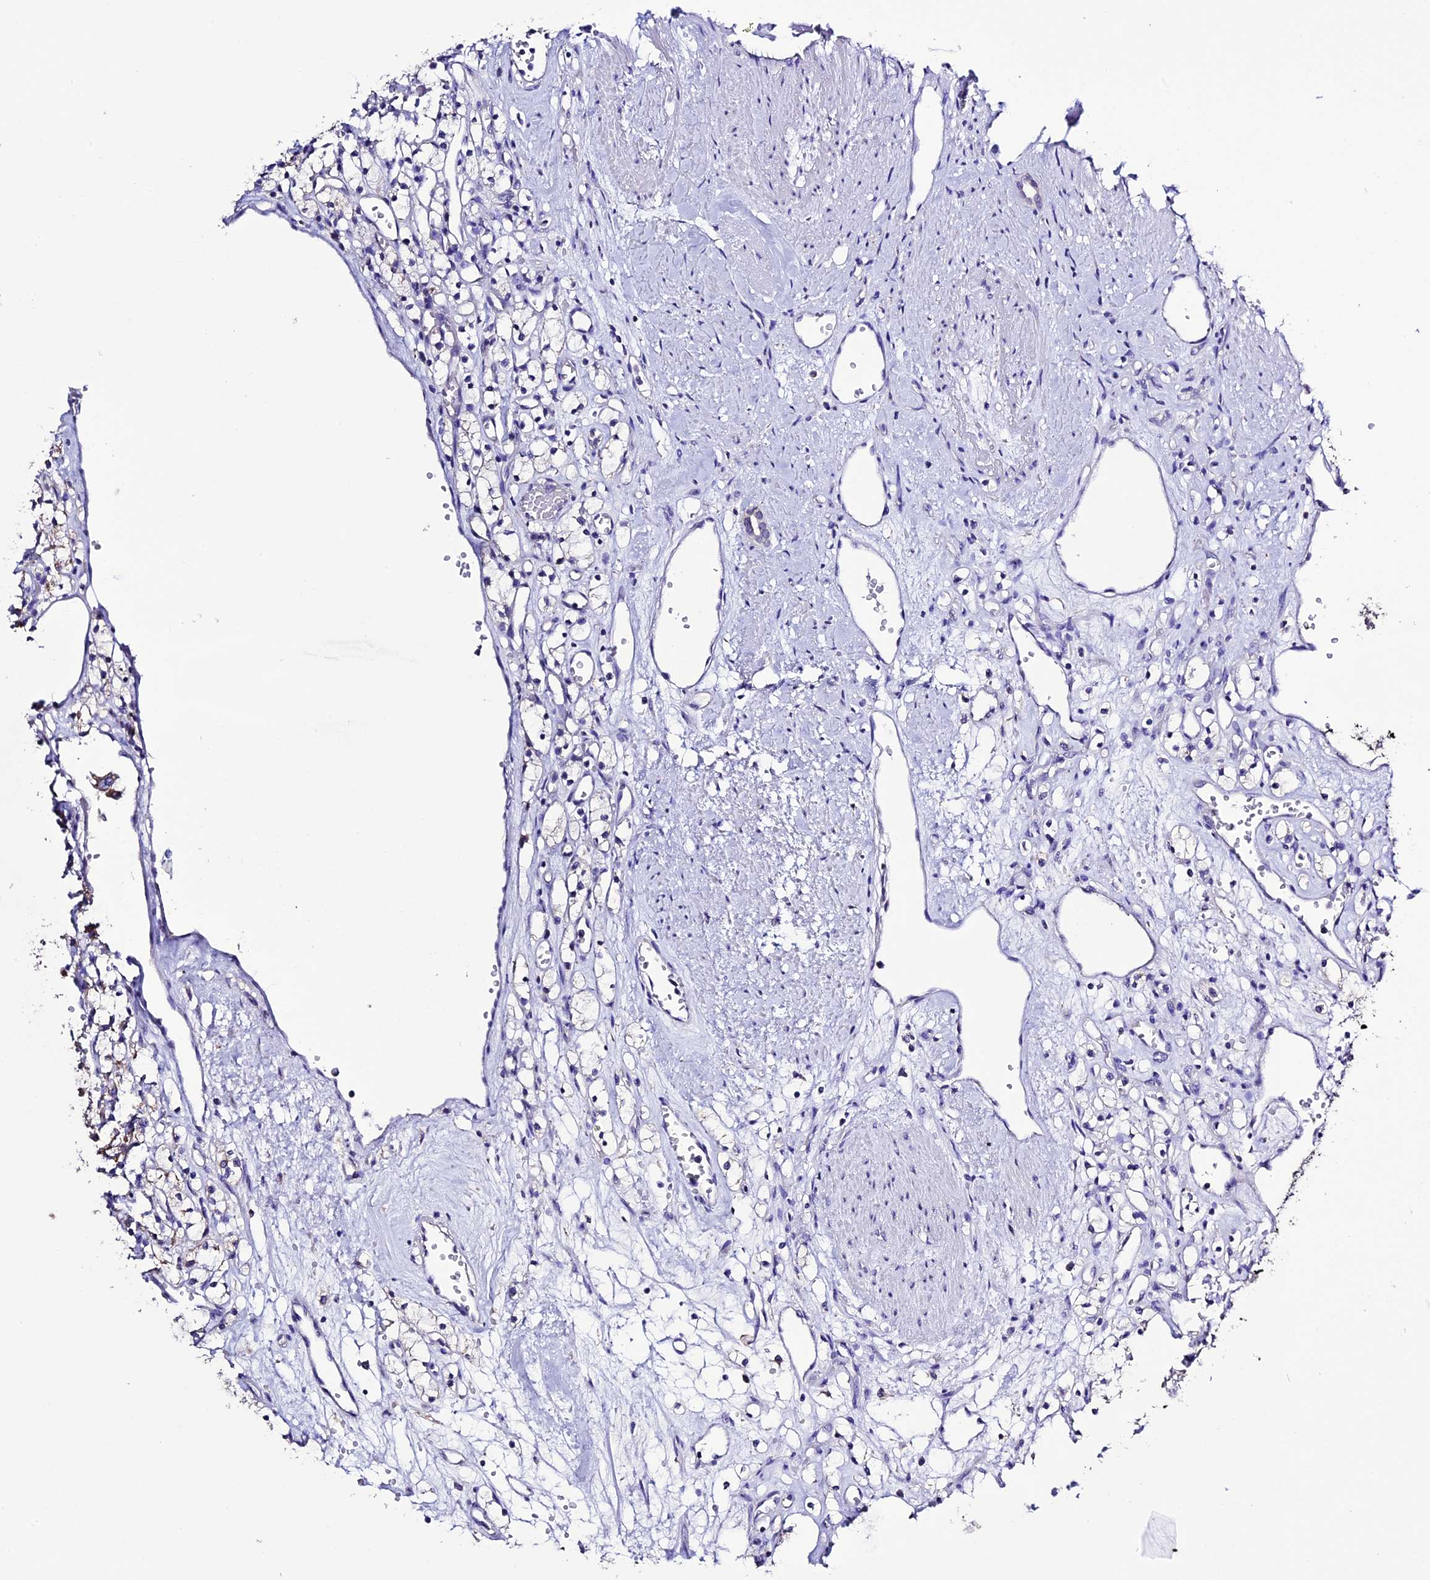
{"staining": {"intensity": "negative", "quantity": "none", "location": "none"}, "tissue": "renal cancer", "cell_type": "Tumor cells", "image_type": "cancer", "snomed": [{"axis": "morphology", "description": "Adenocarcinoma, NOS"}, {"axis": "topography", "description": "Kidney"}], "caption": "Micrograph shows no protein expression in tumor cells of renal adenocarcinoma tissue. (DAB (3,3'-diaminobenzidine) IHC visualized using brightfield microscopy, high magnification).", "gene": "DIS3L", "patient": {"sex": "female", "age": 59}}